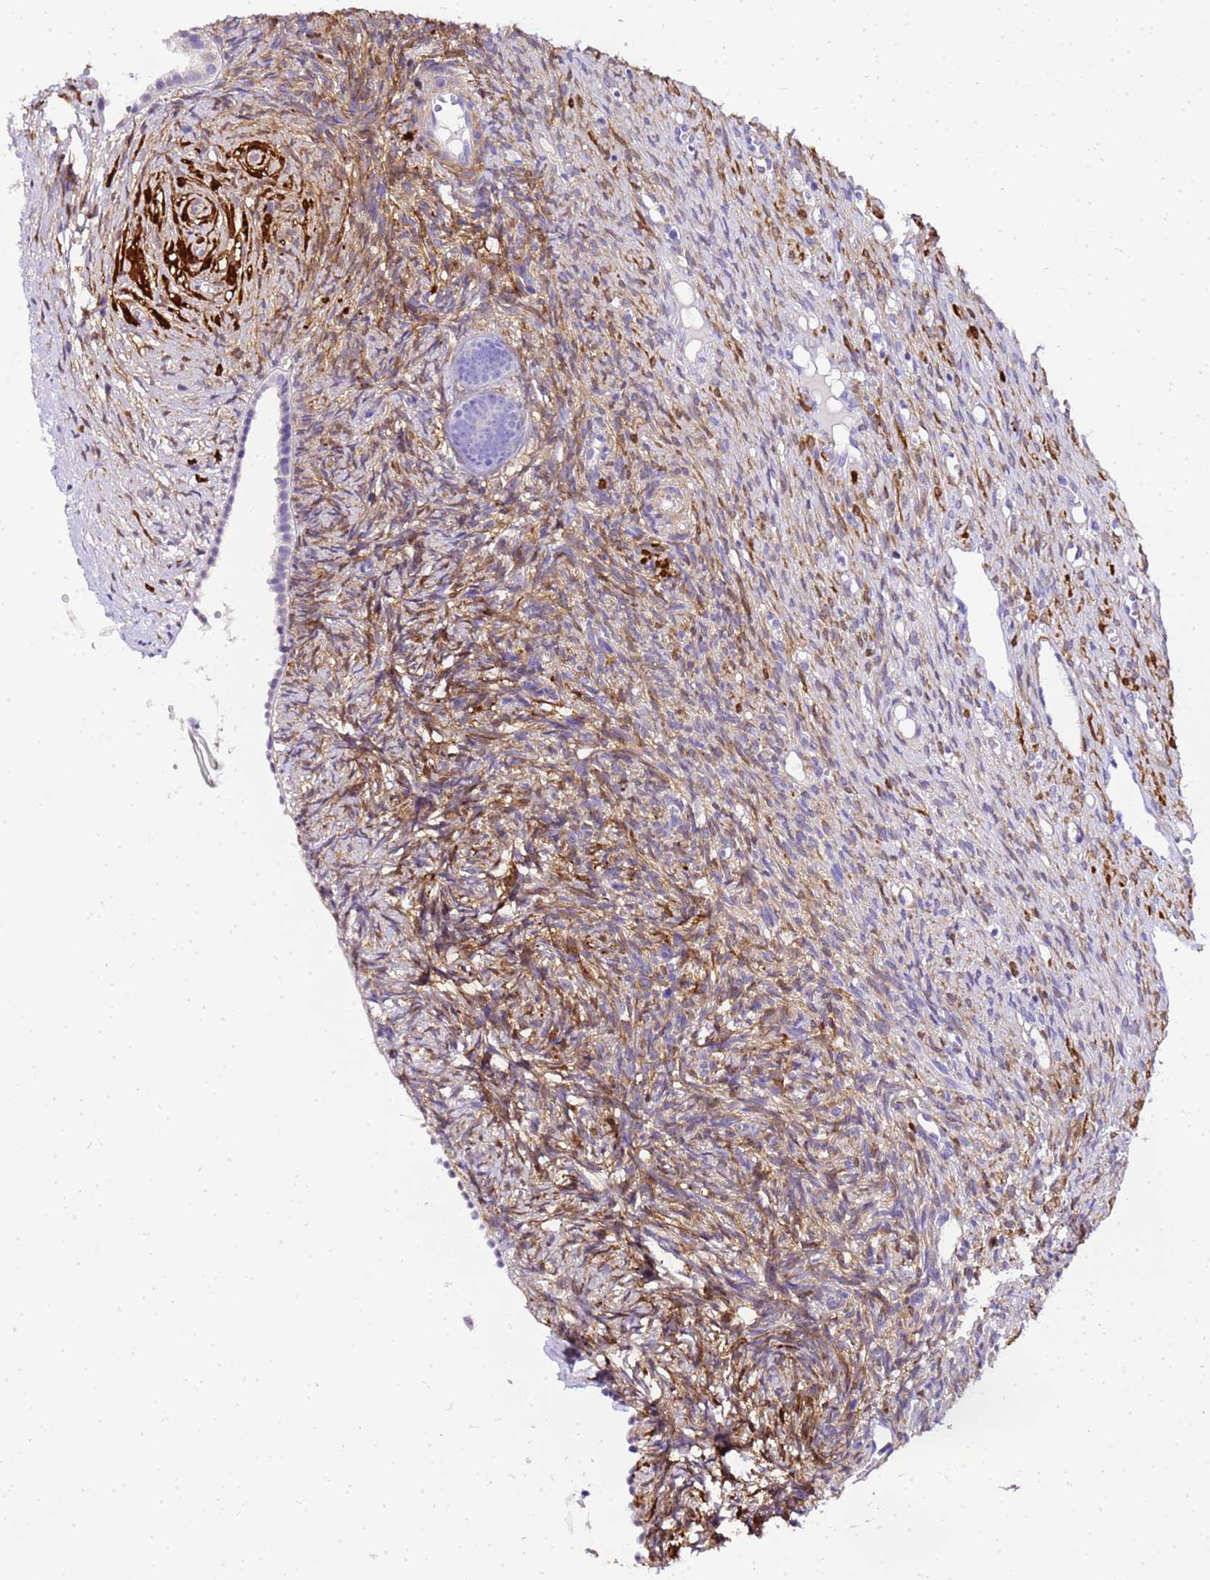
{"staining": {"intensity": "moderate", "quantity": "25%-75%", "location": "cytoplasmic/membranous"}, "tissue": "ovary", "cell_type": "Ovarian stroma cells", "image_type": "normal", "snomed": [{"axis": "morphology", "description": "Normal tissue, NOS"}, {"axis": "topography", "description": "Ovary"}], "caption": "Moderate cytoplasmic/membranous protein positivity is identified in about 25%-75% of ovarian stroma cells in ovary. (Stains: DAB in brown, nuclei in blue, Microscopy: brightfield microscopy at high magnification).", "gene": "HSPB6", "patient": {"sex": "female", "age": 51}}